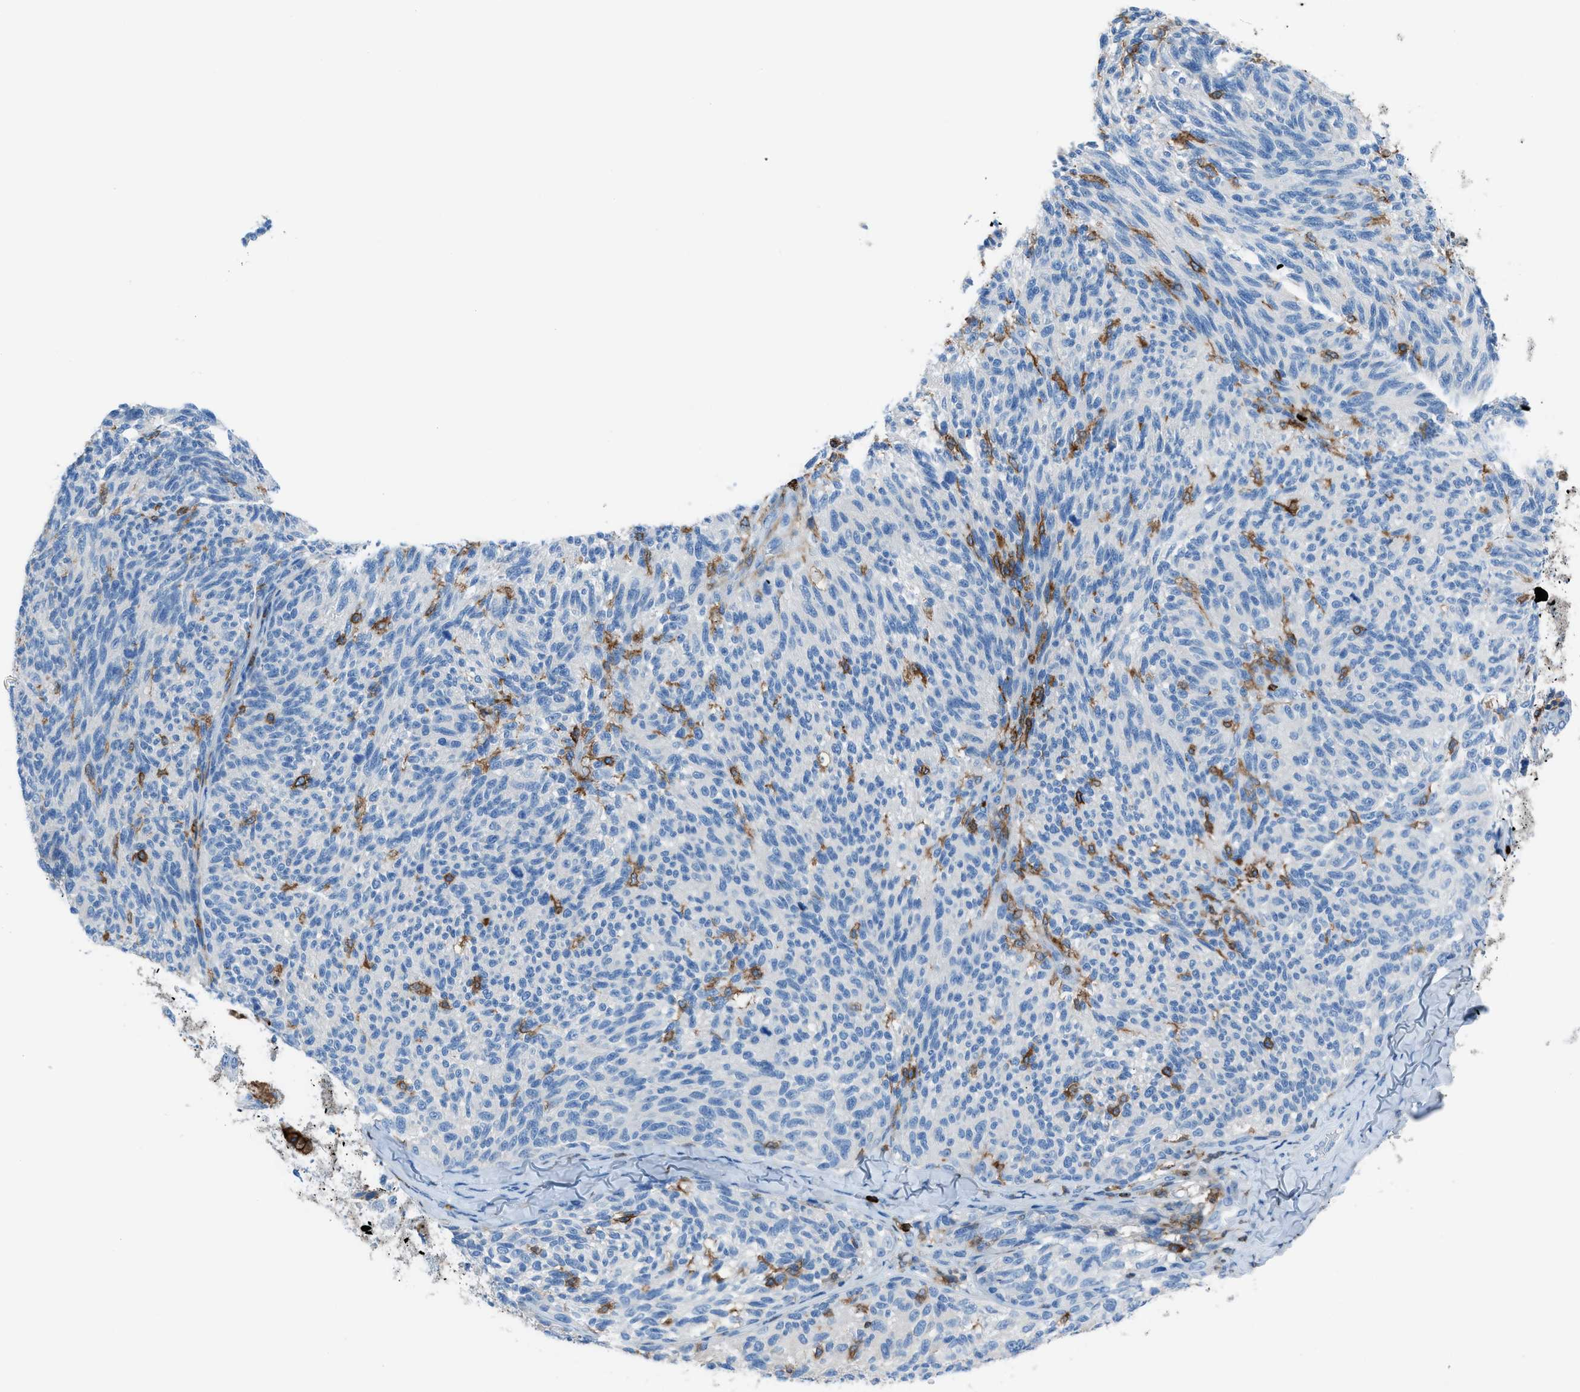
{"staining": {"intensity": "negative", "quantity": "none", "location": "none"}, "tissue": "melanoma", "cell_type": "Tumor cells", "image_type": "cancer", "snomed": [{"axis": "morphology", "description": "Malignant melanoma, NOS"}, {"axis": "topography", "description": "Skin"}], "caption": "This is an immunohistochemistry (IHC) photomicrograph of malignant melanoma. There is no staining in tumor cells.", "gene": "ITGB2", "patient": {"sex": "female", "age": 73}}